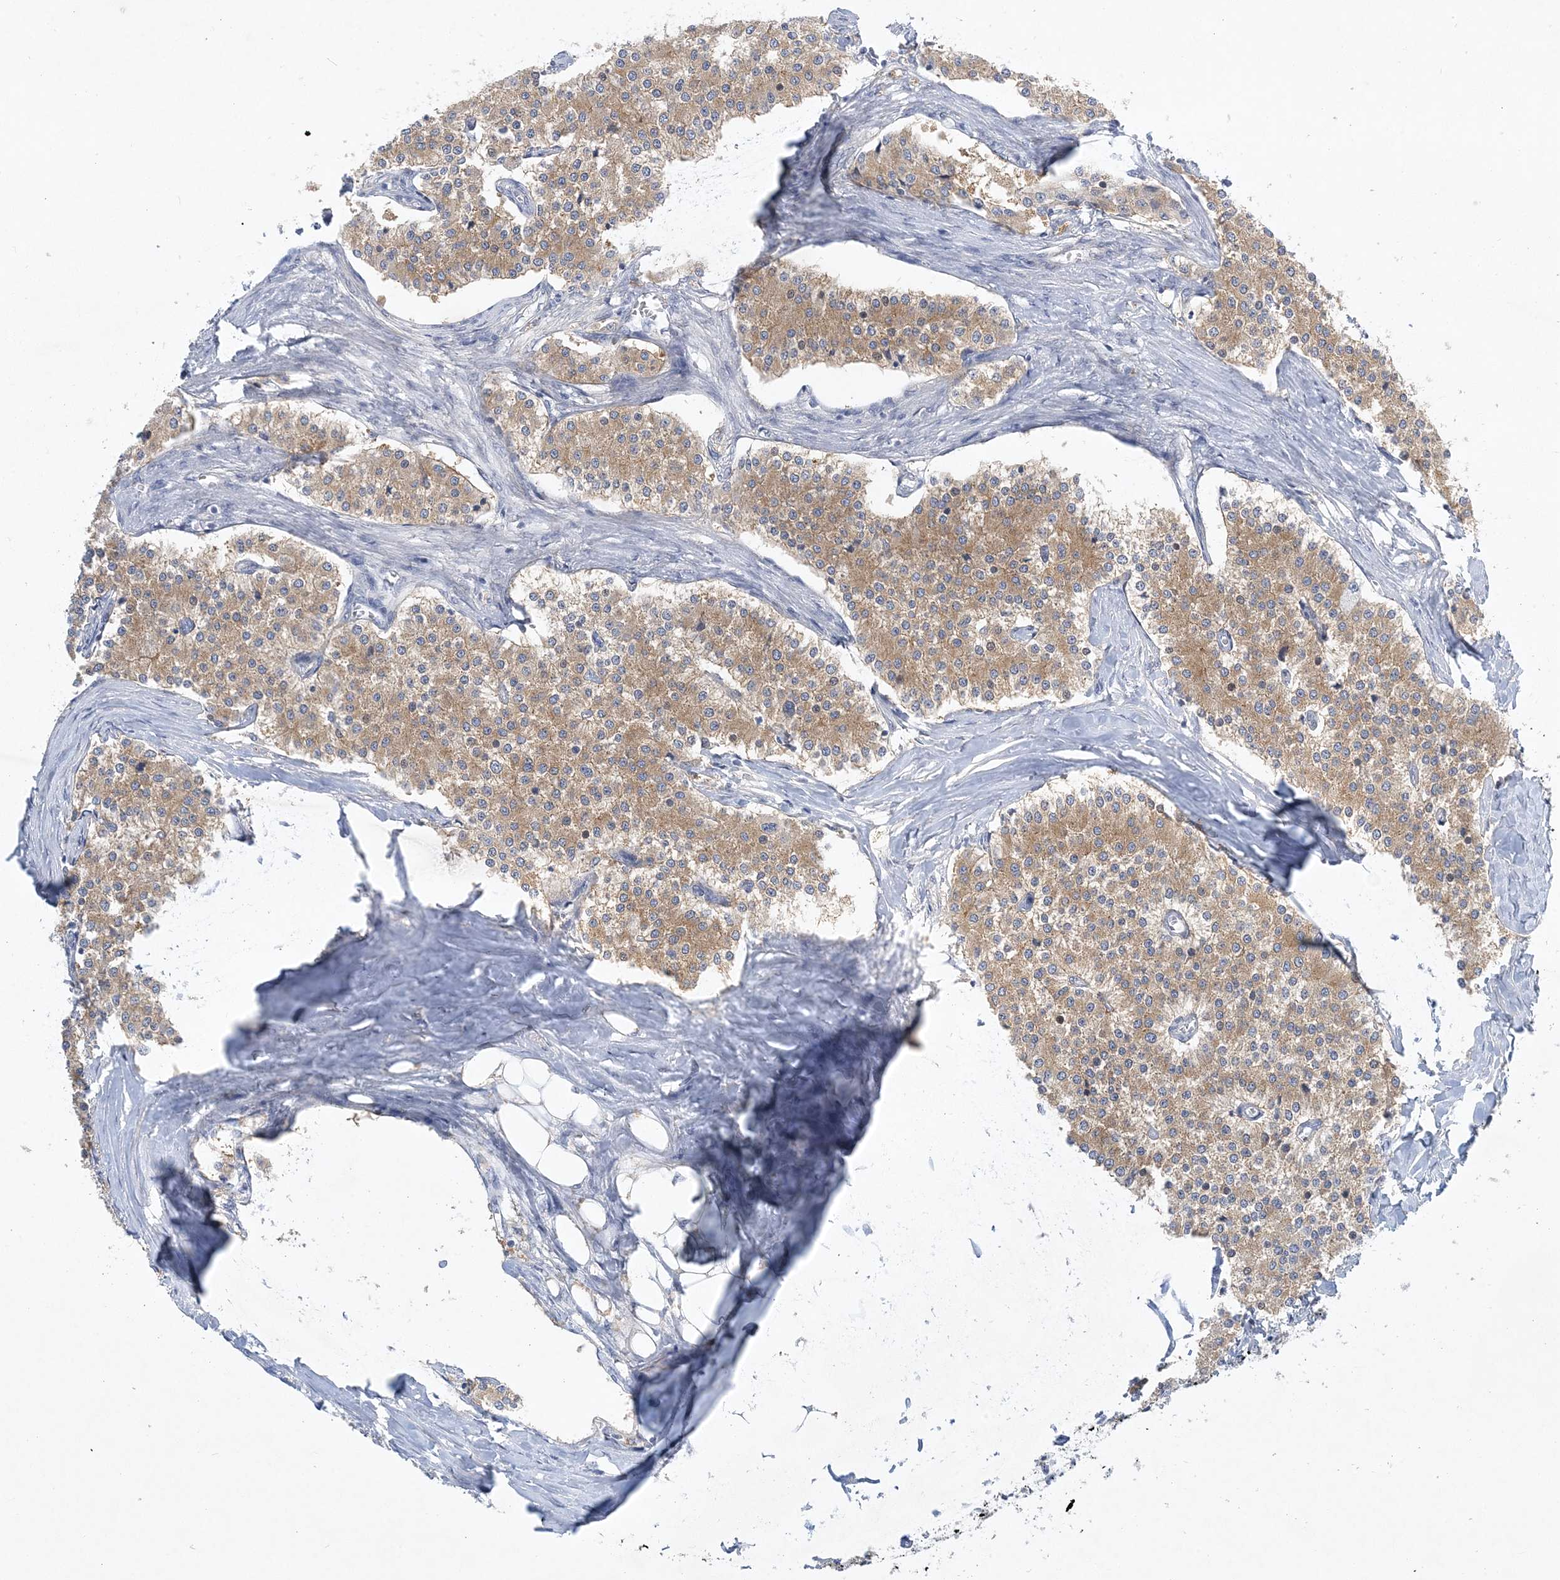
{"staining": {"intensity": "moderate", "quantity": ">75%", "location": "cytoplasmic/membranous"}, "tissue": "carcinoid", "cell_type": "Tumor cells", "image_type": "cancer", "snomed": [{"axis": "morphology", "description": "Carcinoid, malignant, NOS"}, {"axis": "topography", "description": "Colon"}], "caption": "DAB (3,3'-diaminobenzidine) immunohistochemical staining of human malignant carcinoid demonstrates moderate cytoplasmic/membranous protein staining in about >75% of tumor cells.", "gene": "ANKRD35", "patient": {"sex": "female", "age": 52}}